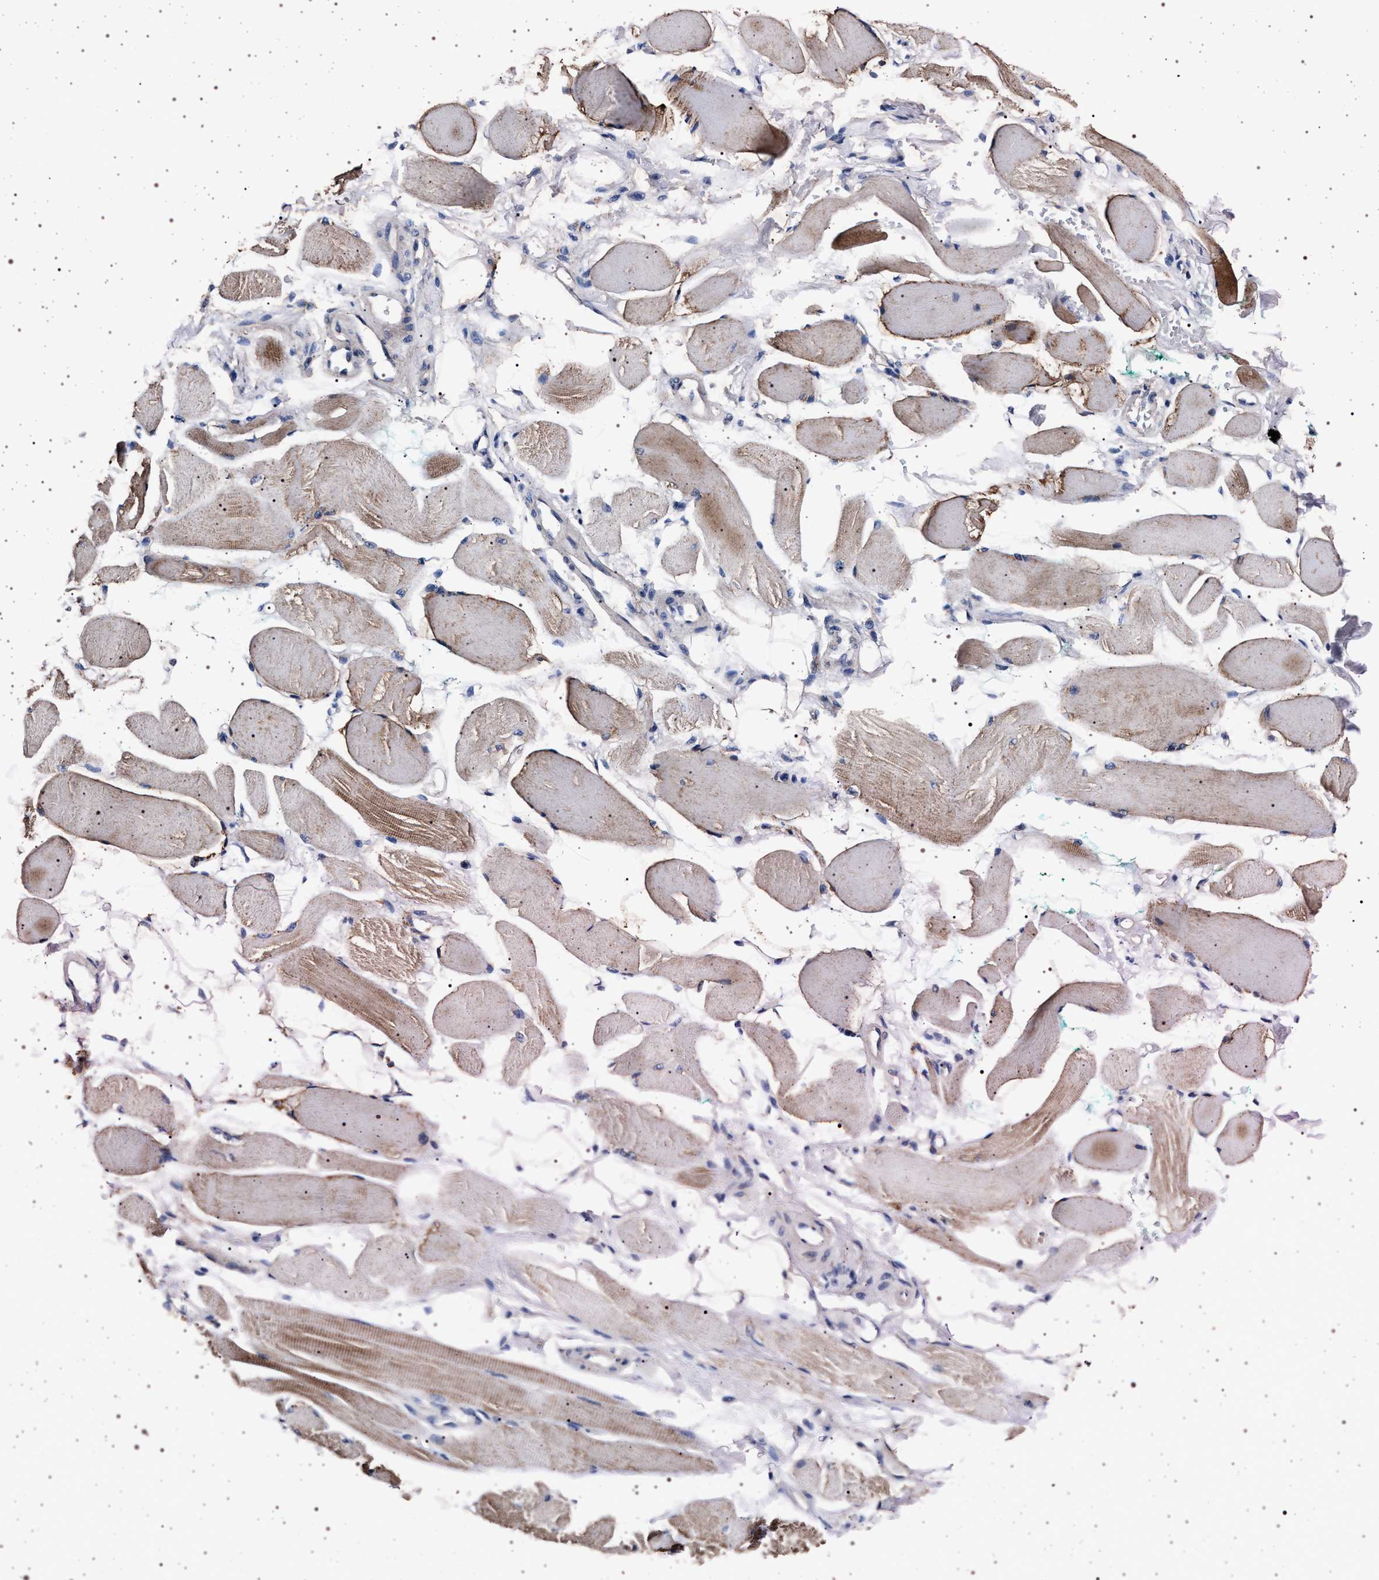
{"staining": {"intensity": "moderate", "quantity": "25%-75%", "location": "cytoplasmic/membranous"}, "tissue": "skeletal muscle", "cell_type": "Myocytes", "image_type": "normal", "snomed": [{"axis": "morphology", "description": "Normal tissue, NOS"}, {"axis": "topography", "description": "Skeletal muscle"}, {"axis": "topography", "description": "Peripheral nerve tissue"}], "caption": "DAB immunohistochemical staining of benign skeletal muscle shows moderate cytoplasmic/membranous protein expression in about 25%-75% of myocytes.", "gene": "MAP3K2", "patient": {"sex": "female", "age": 84}}